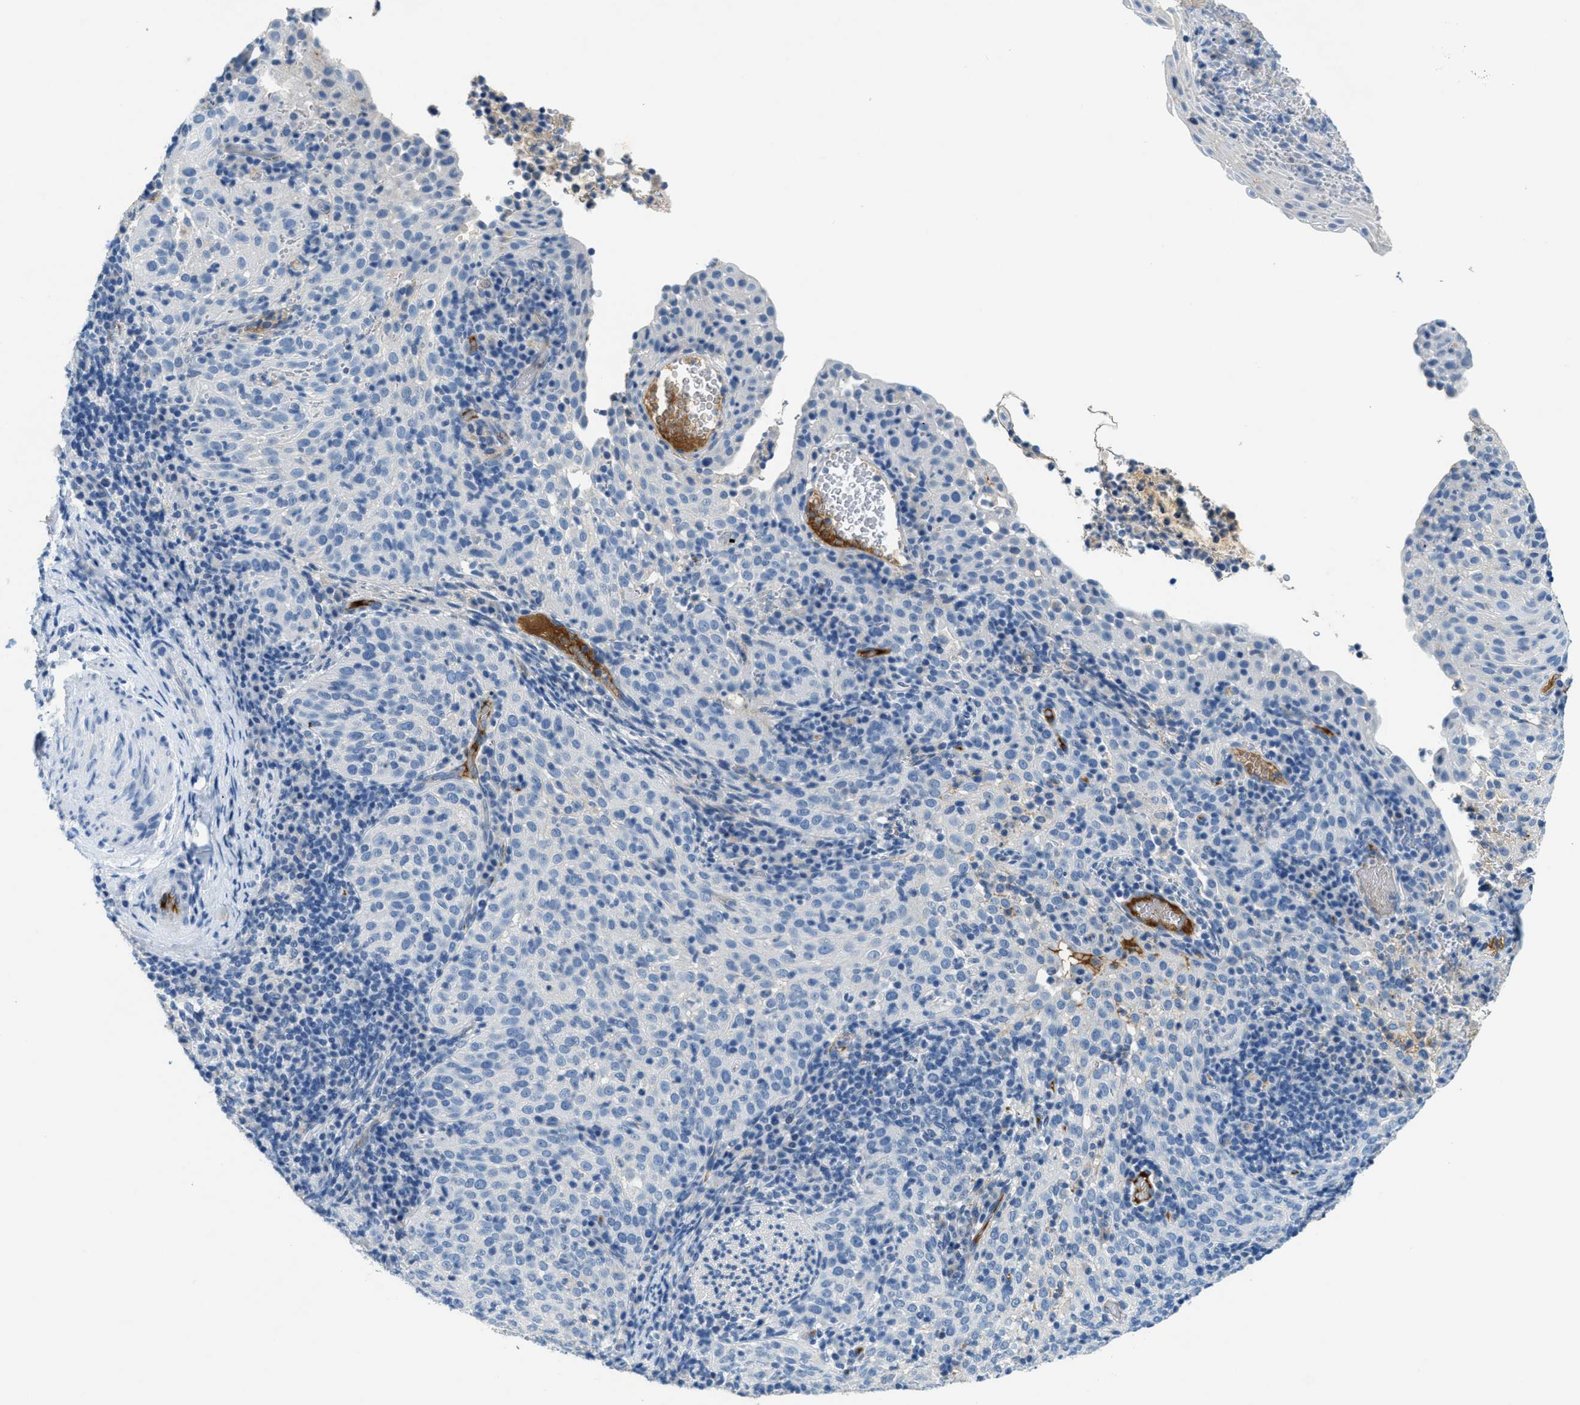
{"staining": {"intensity": "negative", "quantity": "none", "location": "none"}, "tissue": "cervical cancer", "cell_type": "Tumor cells", "image_type": "cancer", "snomed": [{"axis": "morphology", "description": "Squamous cell carcinoma, NOS"}, {"axis": "topography", "description": "Cervix"}], "caption": "DAB immunohistochemical staining of cervical cancer (squamous cell carcinoma) exhibits no significant staining in tumor cells.", "gene": "A2M", "patient": {"sex": "female", "age": 51}}